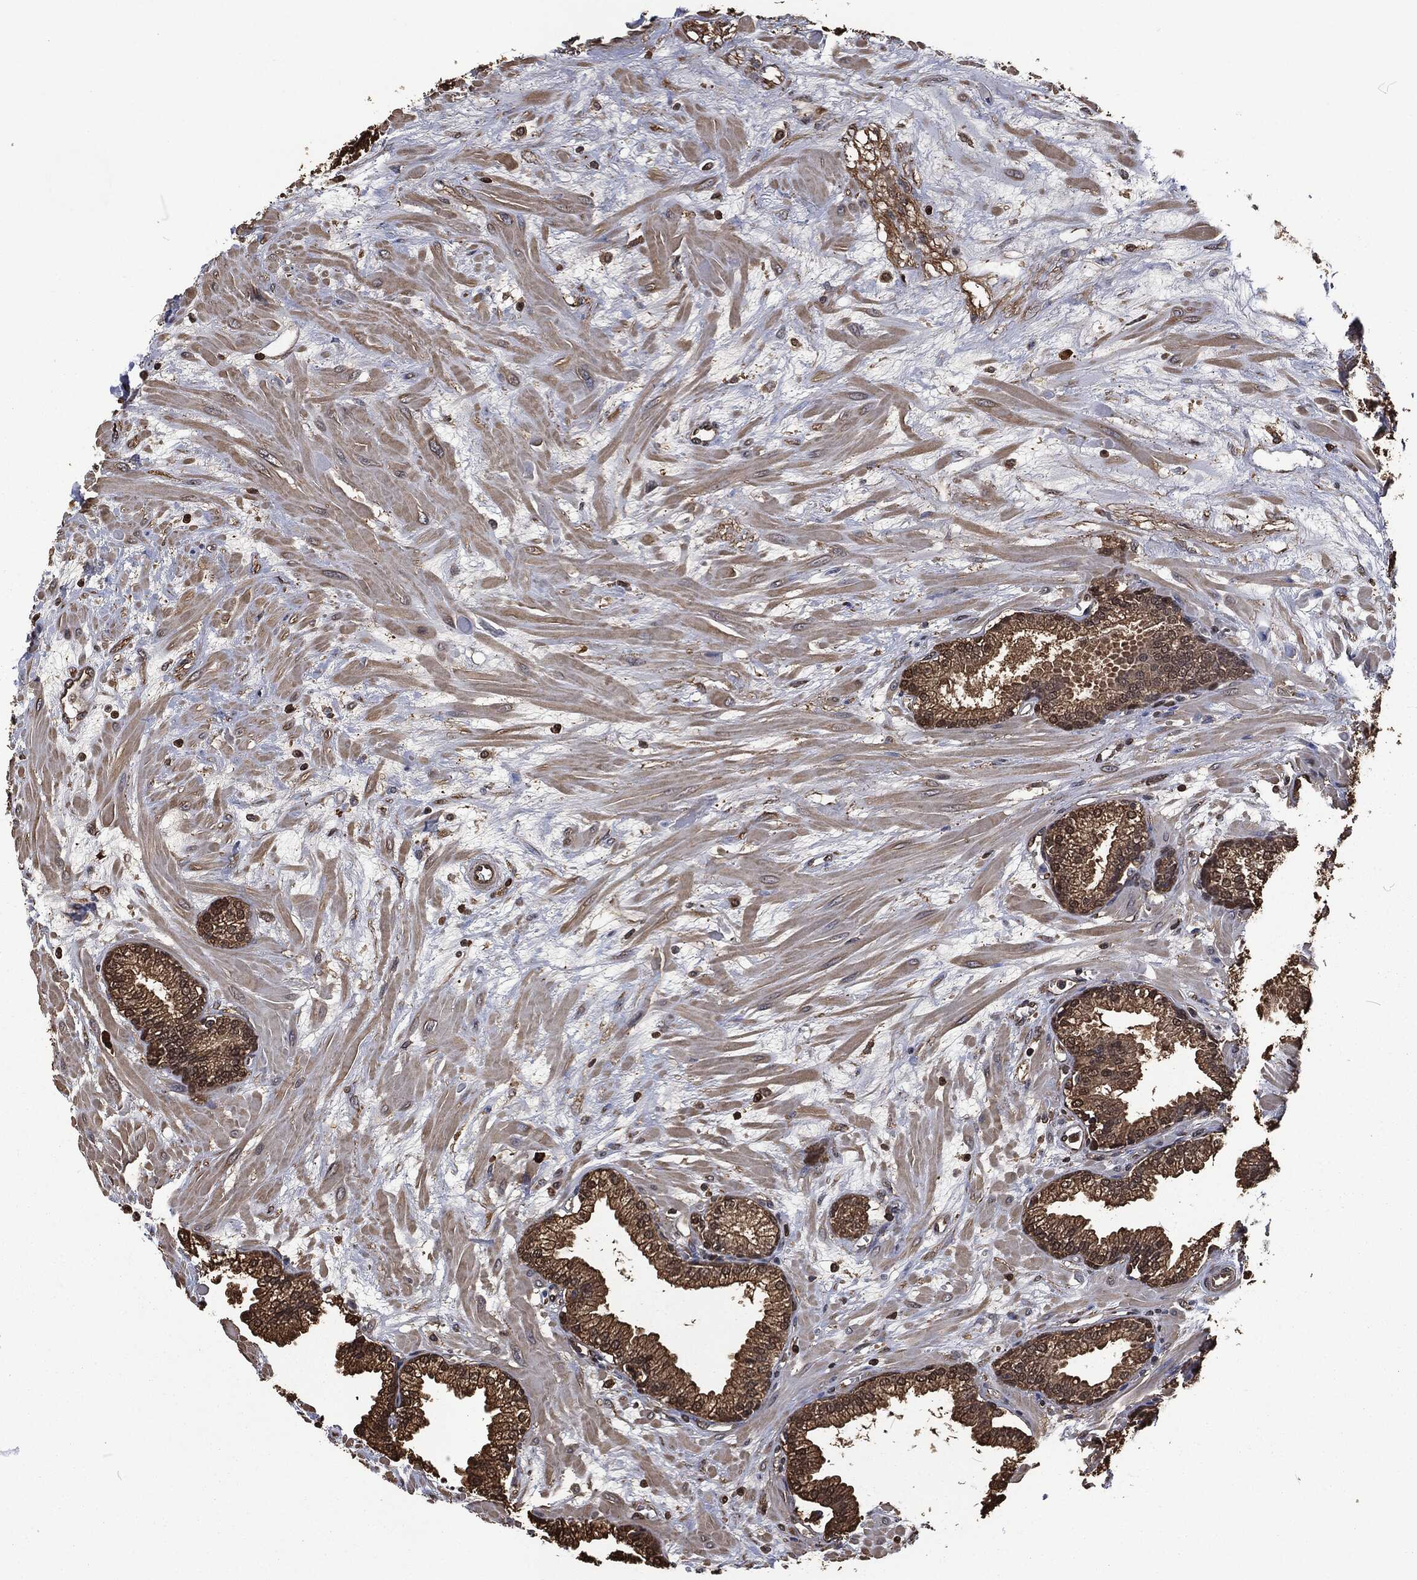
{"staining": {"intensity": "moderate", "quantity": ">75%", "location": "cytoplasmic/membranous"}, "tissue": "prostate", "cell_type": "Glandular cells", "image_type": "normal", "snomed": [{"axis": "morphology", "description": "Normal tissue, NOS"}, {"axis": "topography", "description": "Prostate"}], "caption": "A photomicrograph showing moderate cytoplasmic/membranous positivity in approximately >75% of glandular cells in normal prostate, as visualized by brown immunohistochemical staining.", "gene": "PRDX4", "patient": {"sex": "male", "age": 64}}